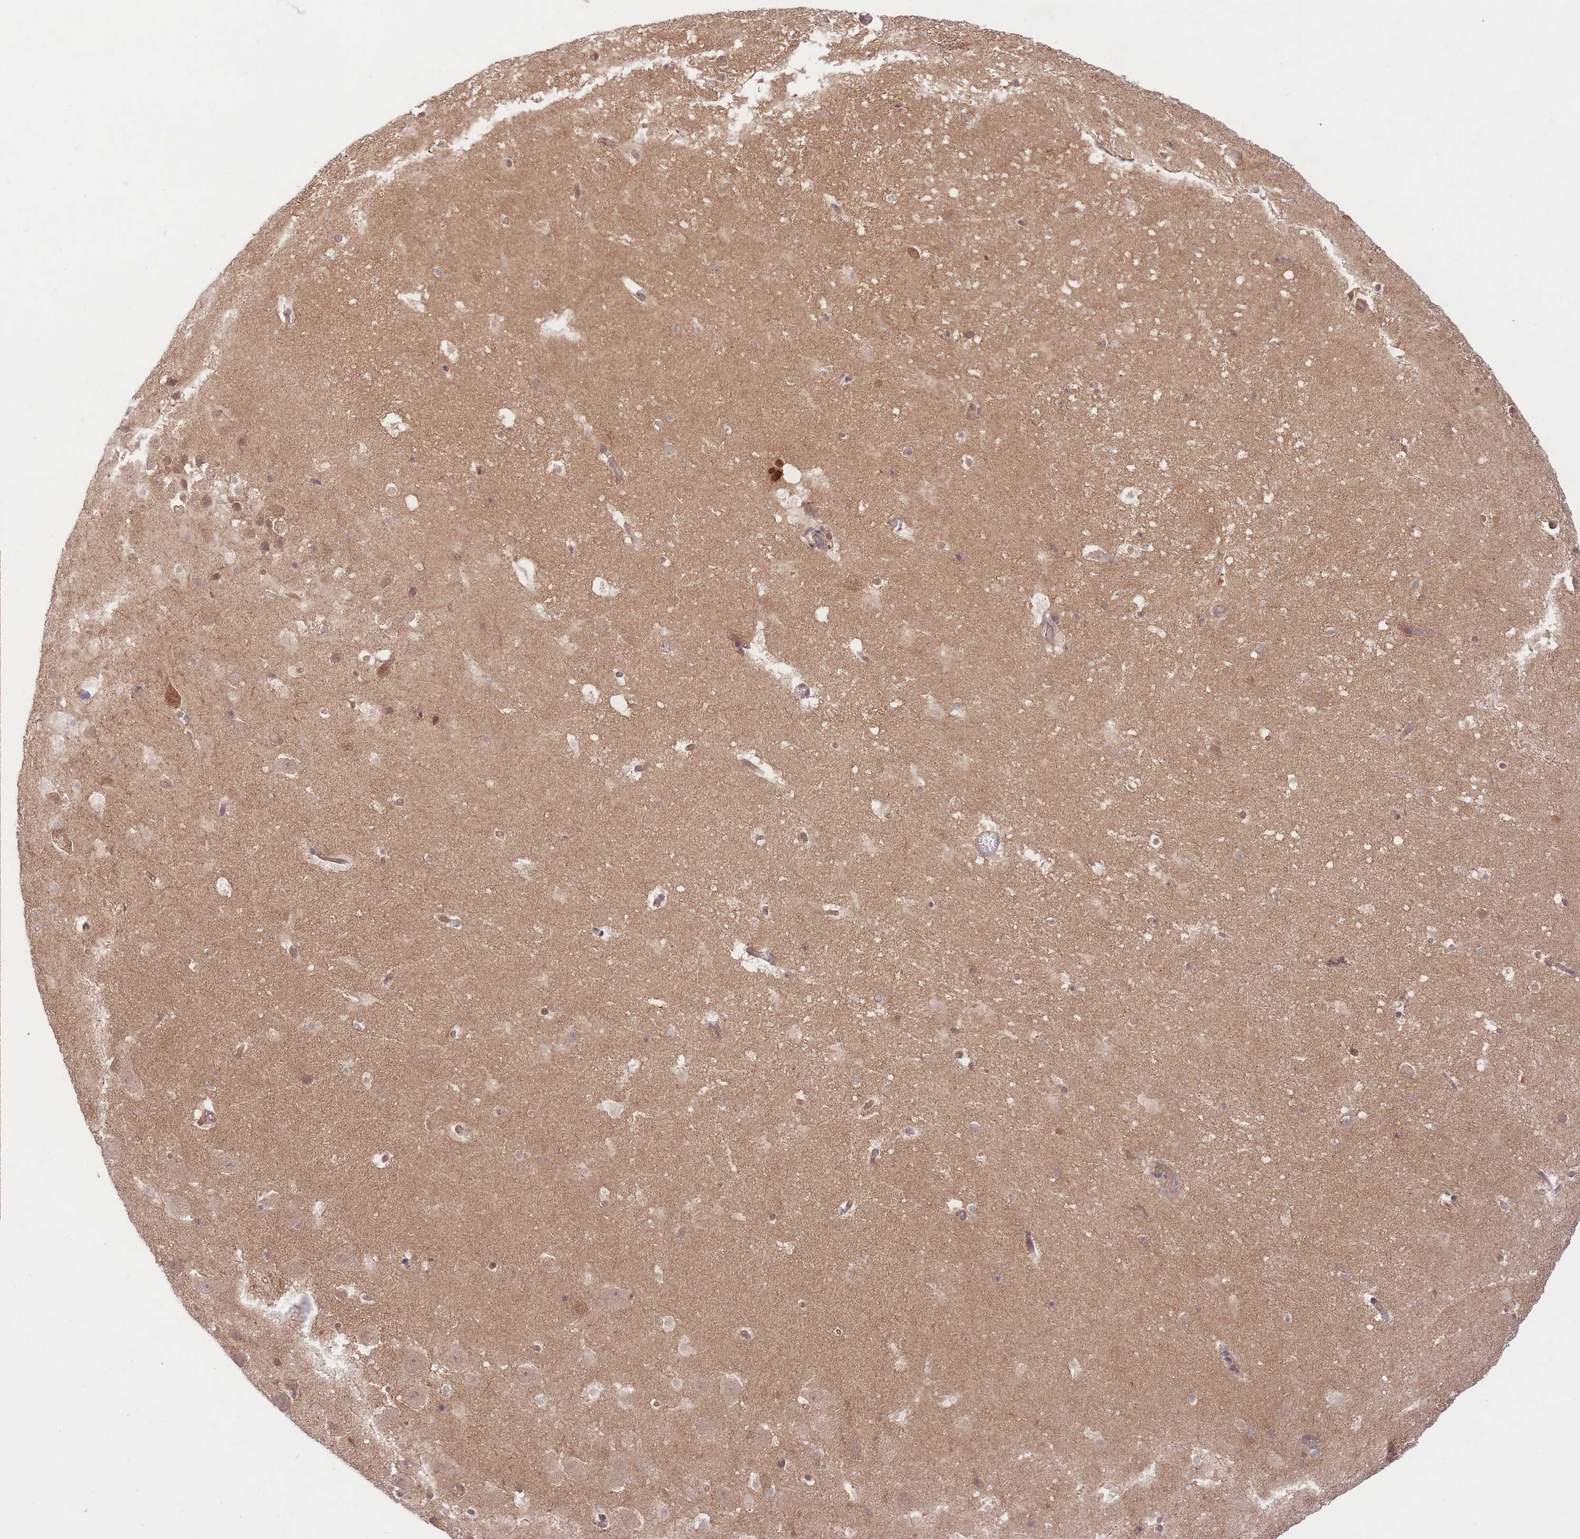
{"staining": {"intensity": "negative", "quantity": "none", "location": "none"}, "tissue": "hippocampus", "cell_type": "Glial cells", "image_type": "normal", "snomed": [{"axis": "morphology", "description": "Normal tissue, NOS"}, {"axis": "topography", "description": "Hippocampus"}], "caption": "Unremarkable hippocampus was stained to show a protein in brown. There is no significant expression in glial cells.", "gene": "PREP", "patient": {"sex": "male", "age": 37}}